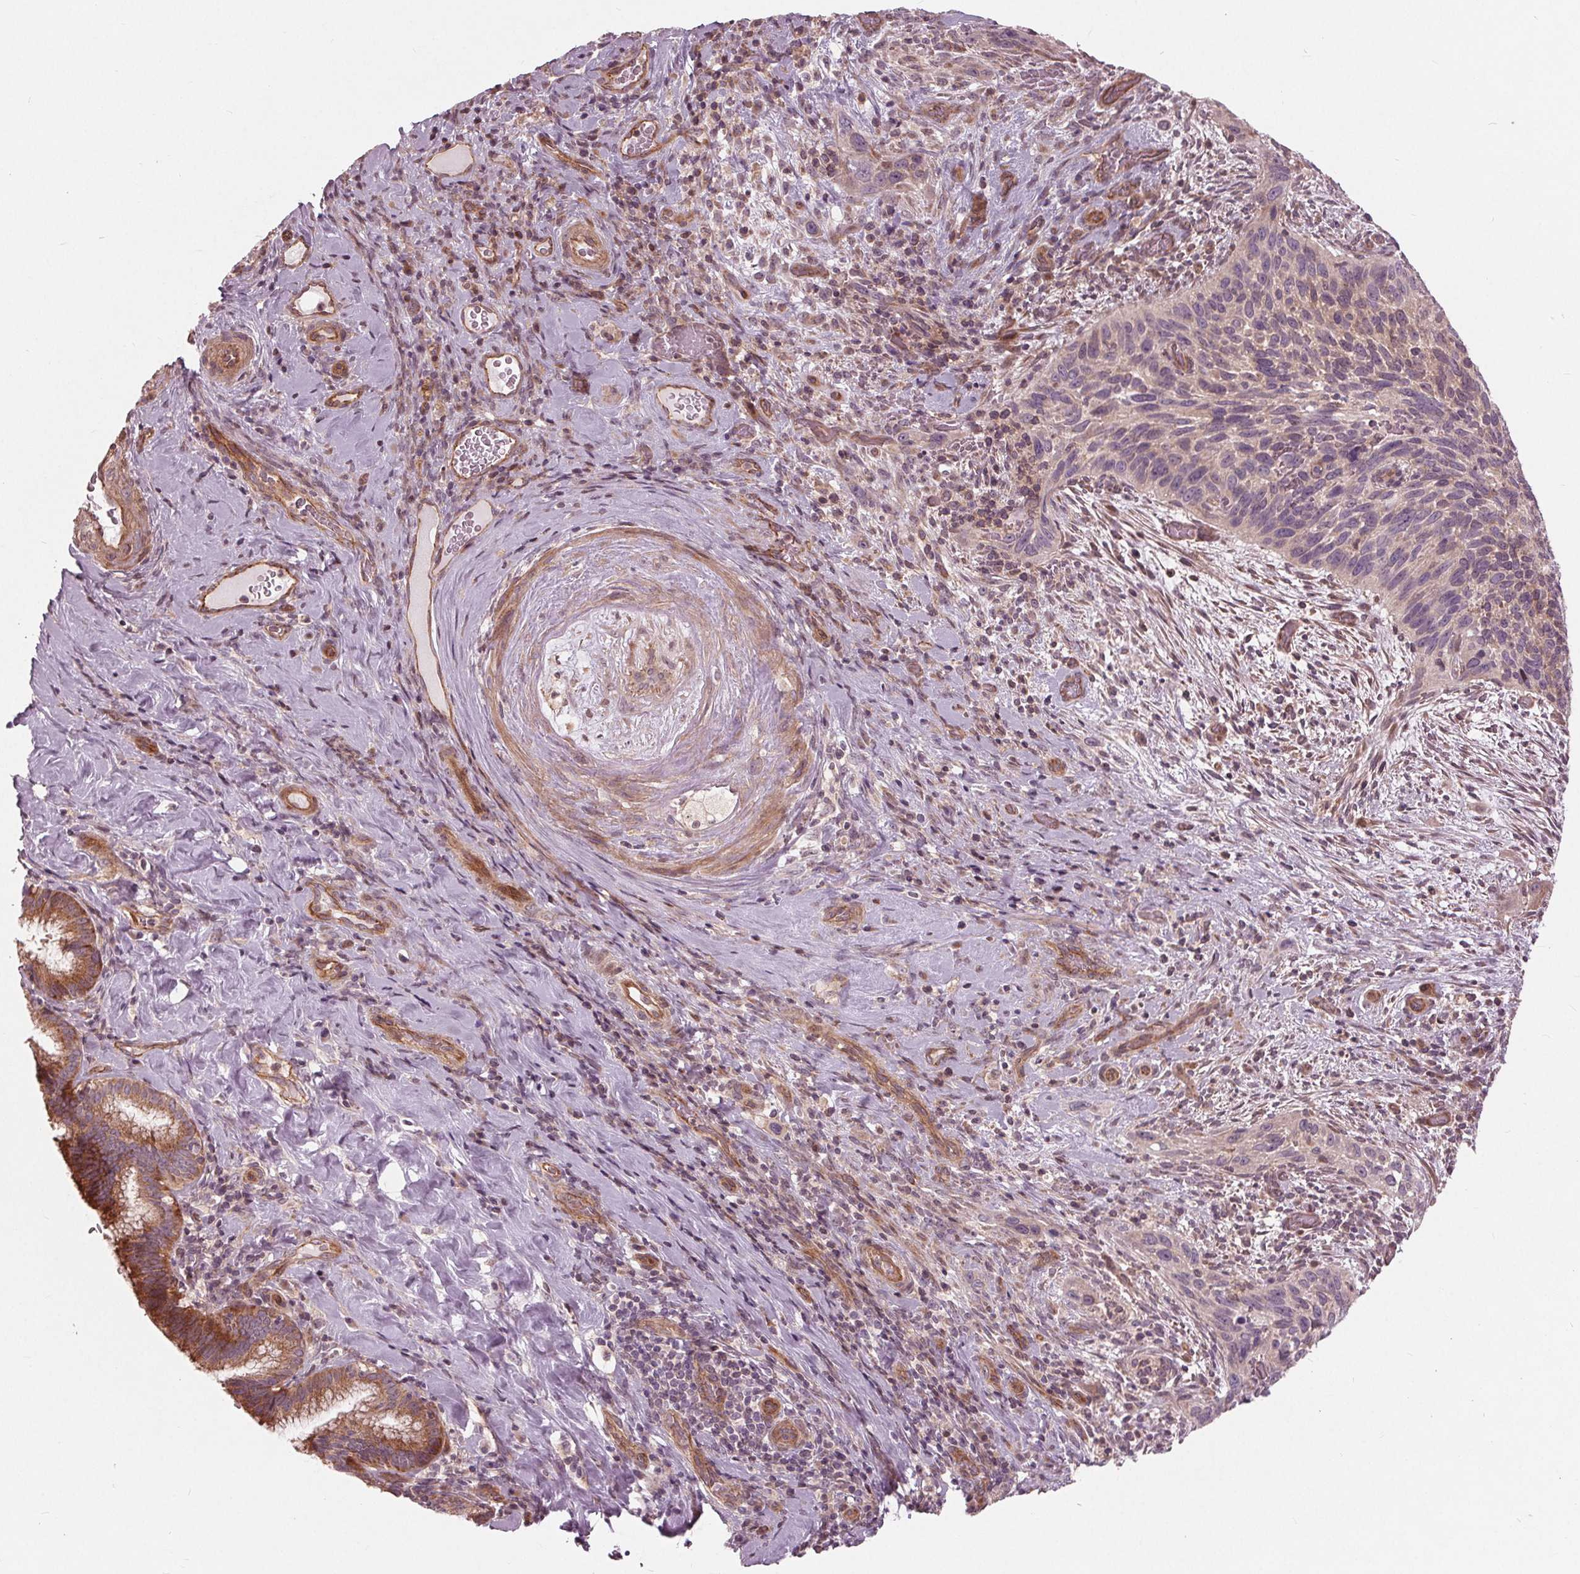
{"staining": {"intensity": "negative", "quantity": "none", "location": "none"}, "tissue": "cervical cancer", "cell_type": "Tumor cells", "image_type": "cancer", "snomed": [{"axis": "morphology", "description": "Squamous cell carcinoma, NOS"}, {"axis": "topography", "description": "Cervix"}], "caption": "There is no significant positivity in tumor cells of cervical cancer (squamous cell carcinoma).", "gene": "TXNIP", "patient": {"sex": "female", "age": 51}}